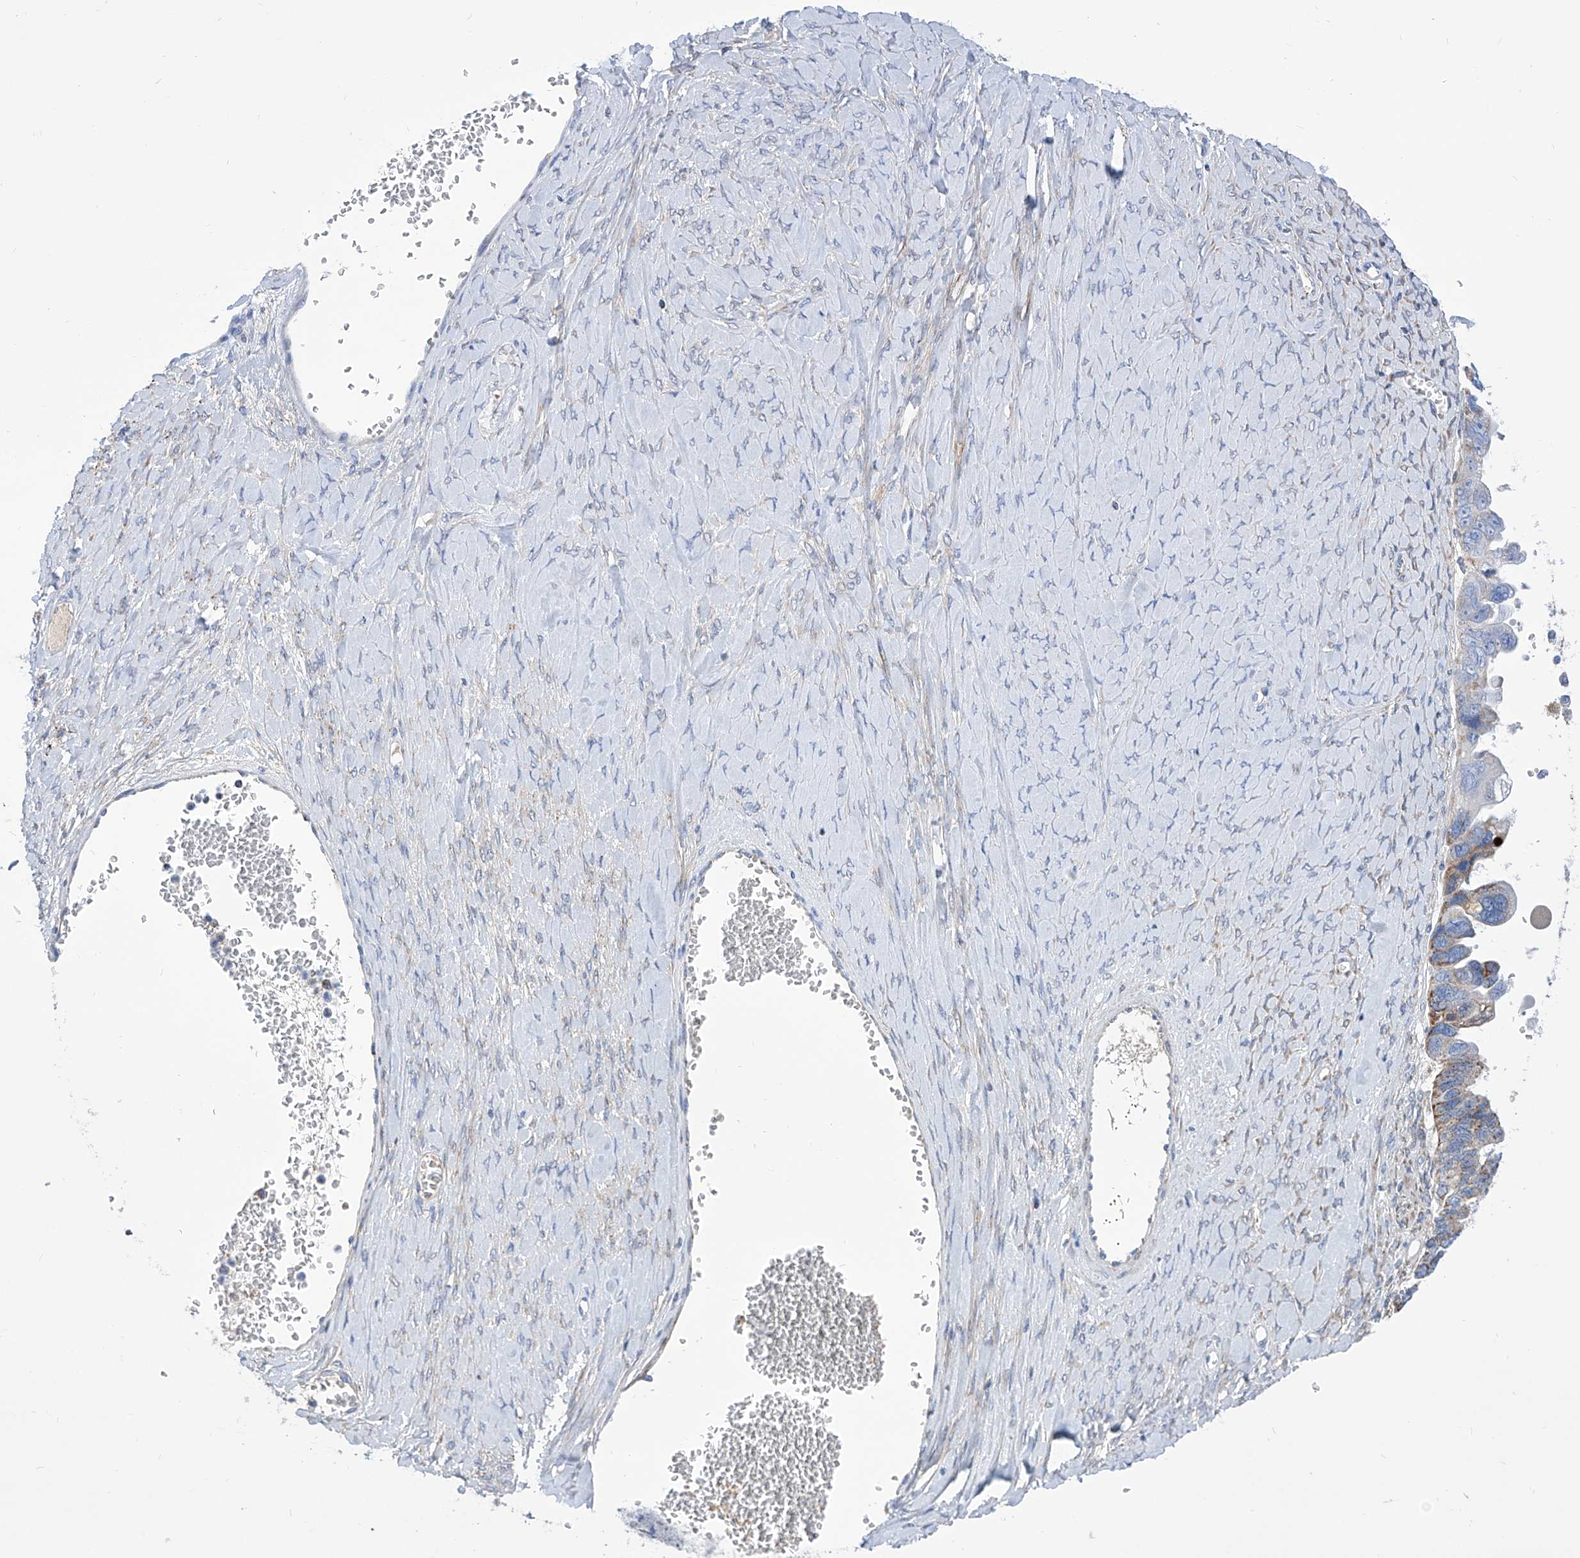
{"staining": {"intensity": "moderate", "quantity": "<25%", "location": "cytoplasmic/membranous"}, "tissue": "ovarian cancer", "cell_type": "Tumor cells", "image_type": "cancer", "snomed": [{"axis": "morphology", "description": "Cystadenocarcinoma, serous, NOS"}, {"axis": "topography", "description": "Ovary"}], "caption": "A brown stain labels moderate cytoplasmic/membranous positivity of a protein in human serous cystadenocarcinoma (ovarian) tumor cells.", "gene": "SRBD1", "patient": {"sex": "female", "age": 79}}